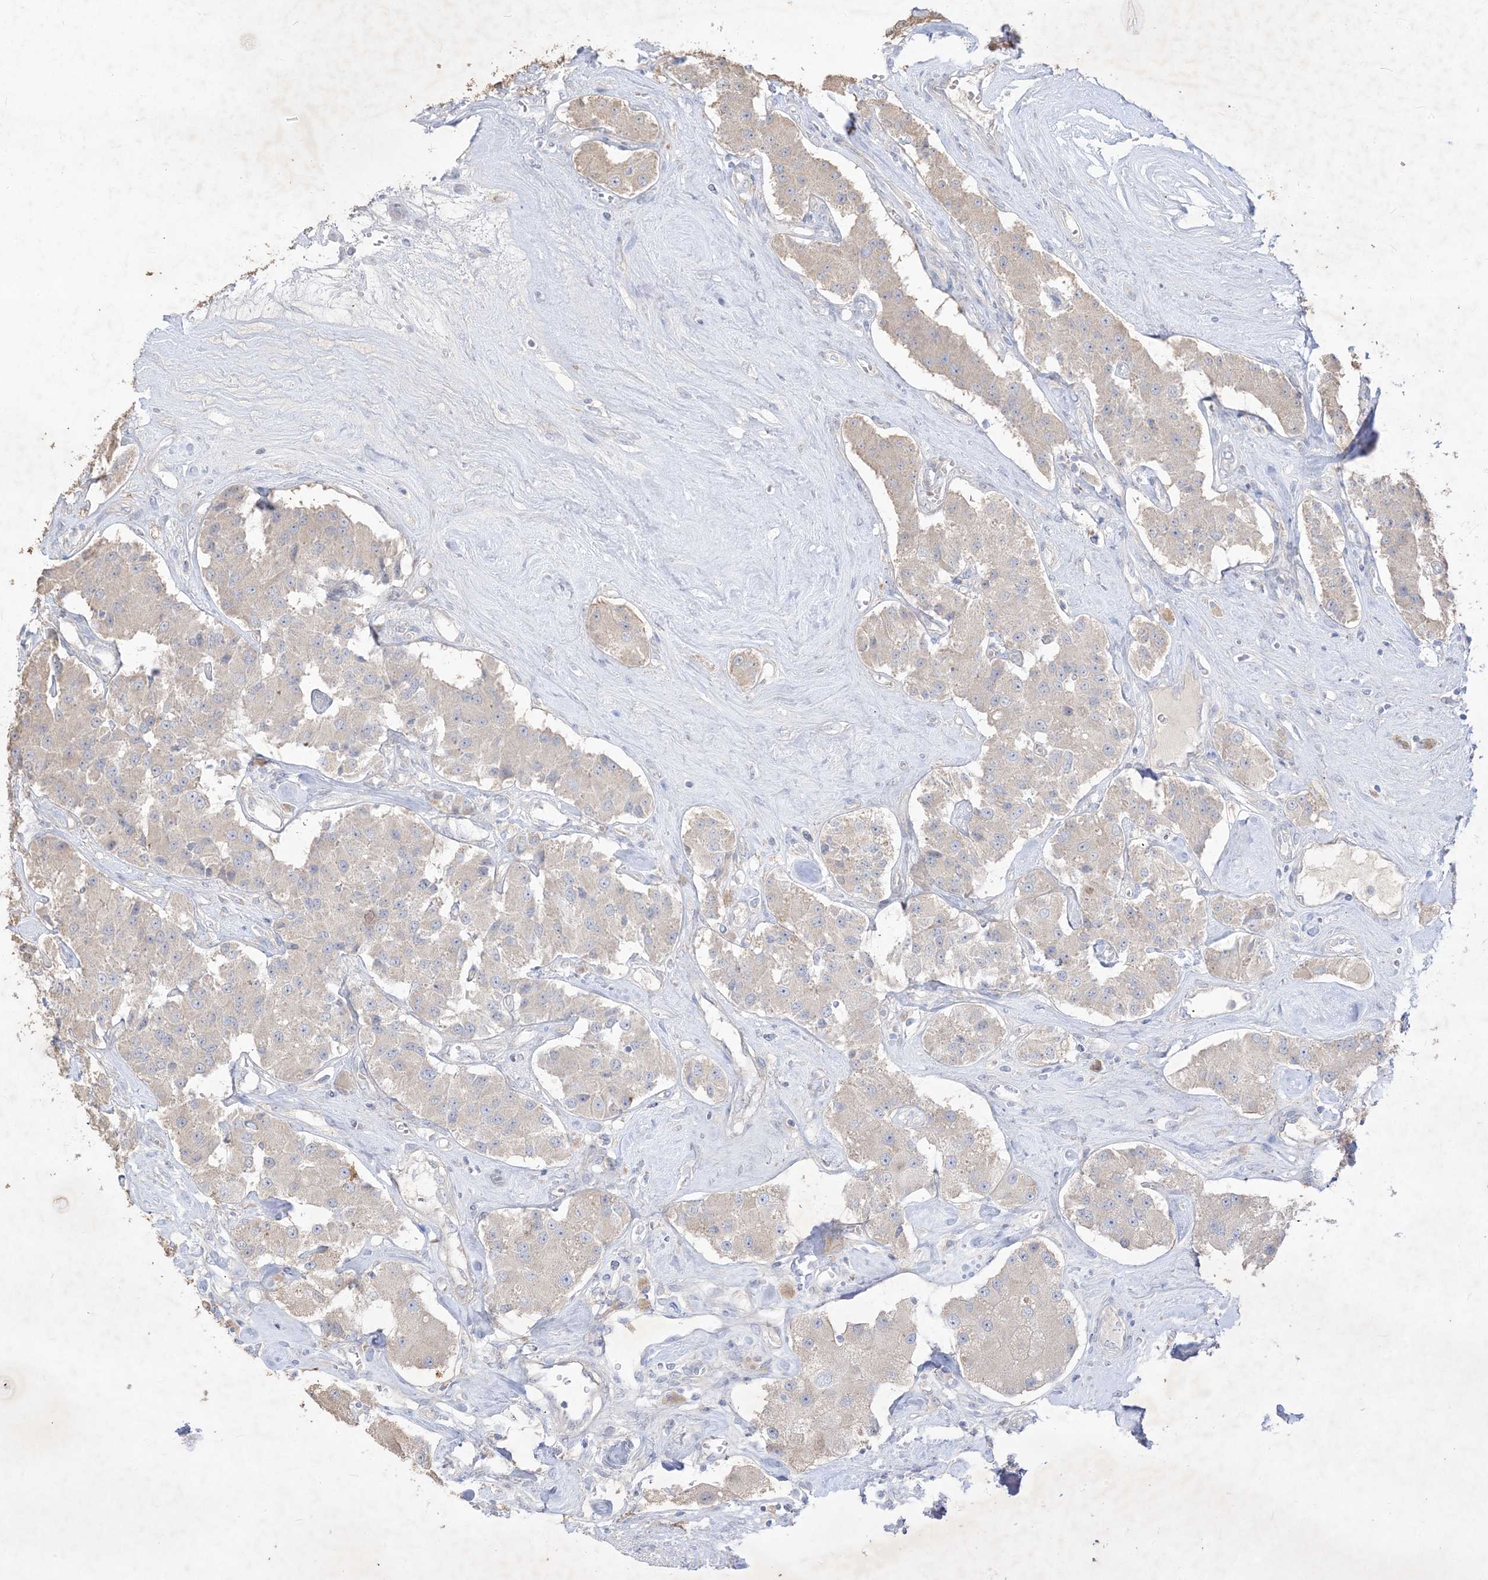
{"staining": {"intensity": "weak", "quantity": "<25%", "location": "cytoplasmic/membranous"}, "tissue": "carcinoid", "cell_type": "Tumor cells", "image_type": "cancer", "snomed": [{"axis": "morphology", "description": "Carcinoid, malignant, NOS"}, {"axis": "topography", "description": "Pancreas"}], "caption": "IHC of carcinoid displays no positivity in tumor cells.", "gene": "PLEKHA3", "patient": {"sex": "male", "age": 41}}